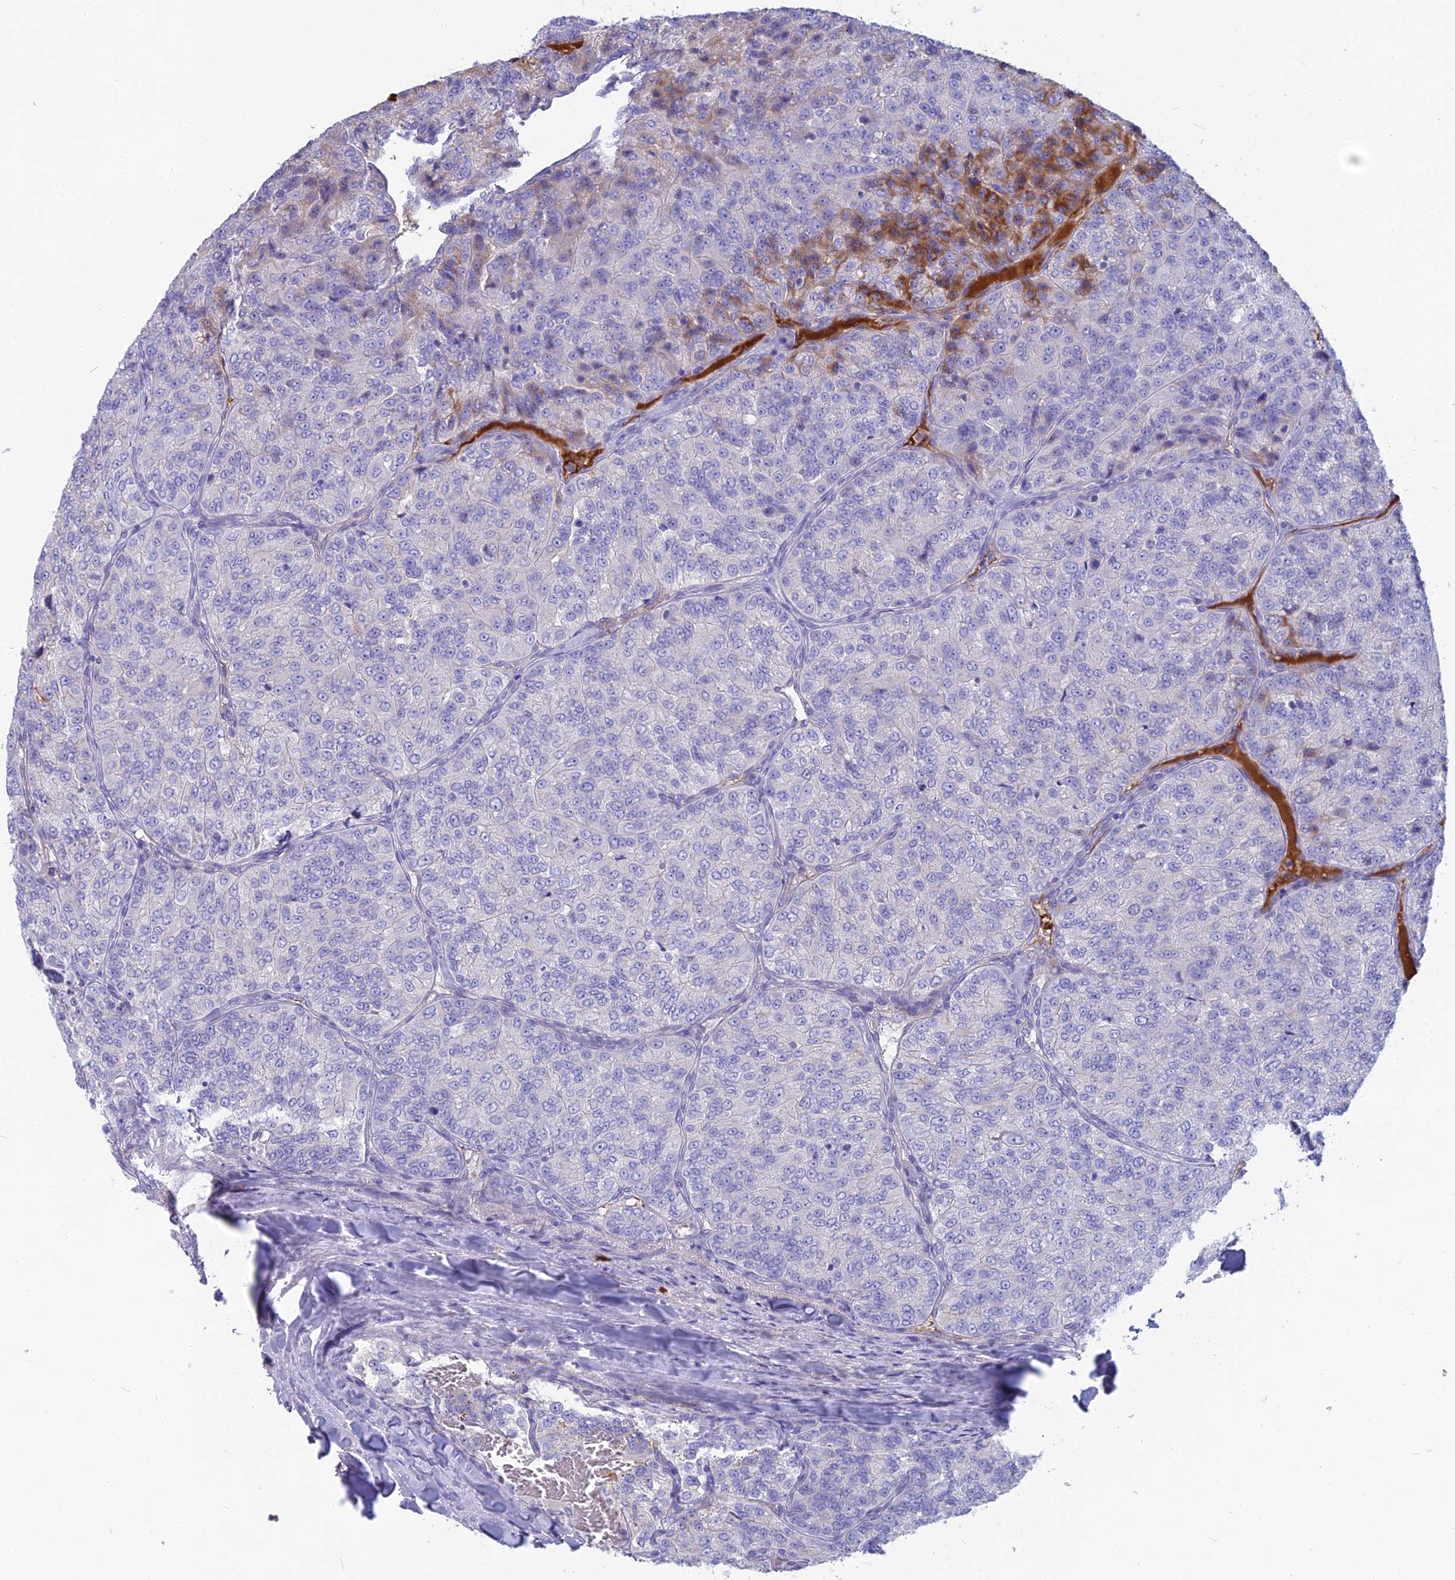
{"staining": {"intensity": "negative", "quantity": "none", "location": "none"}, "tissue": "renal cancer", "cell_type": "Tumor cells", "image_type": "cancer", "snomed": [{"axis": "morphology", "description": "Adenocarcinoma, NOS"}, {"axis": "topography", "description": "Kidney"}], "caption": "Renal cancer was stained to show a protein in brown. There is no significant positivity in tumor cells.", "gene": "SNAP91", "patient": {"sex": "female", "age": 63}}